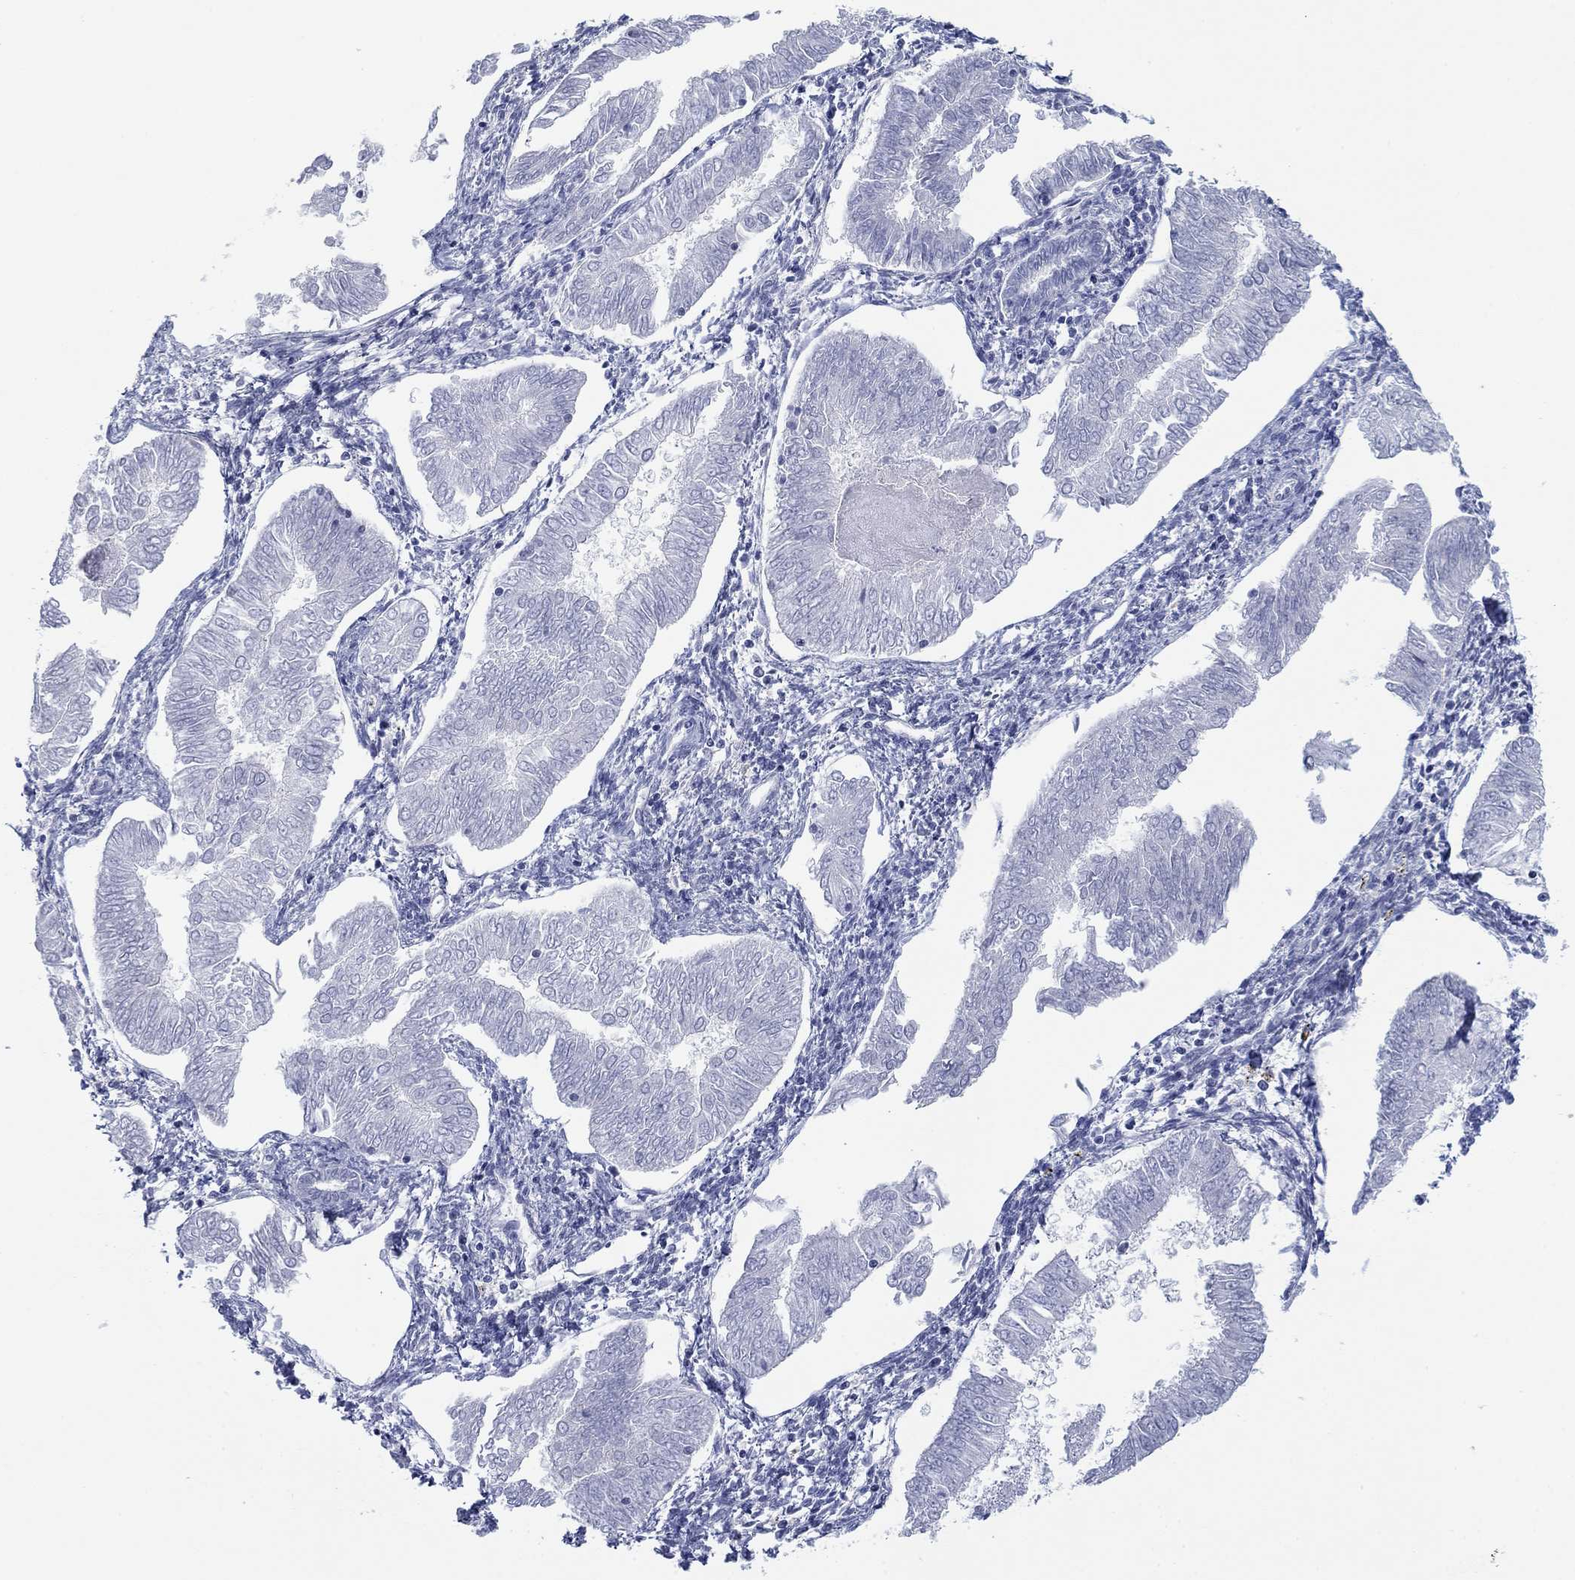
{"staining": {"intensity": "negative", "quantity": "none", "location": "none"}, "tissue": "endometrial cancer", "cell_type": "Tumor cells", "image_type": "cancer", "snomed": [{"axis": "morphology", "description": "Adenocarcinoma, NOS"}, {"axis": "topography", "description": "Endometrium"}], "caption": "Endometrial adenocarcinoma stained for a protein using IHC displays no positivity tumor cells.", "gene": "PDYN", "patient": {"sex": "female", "age": 53}}